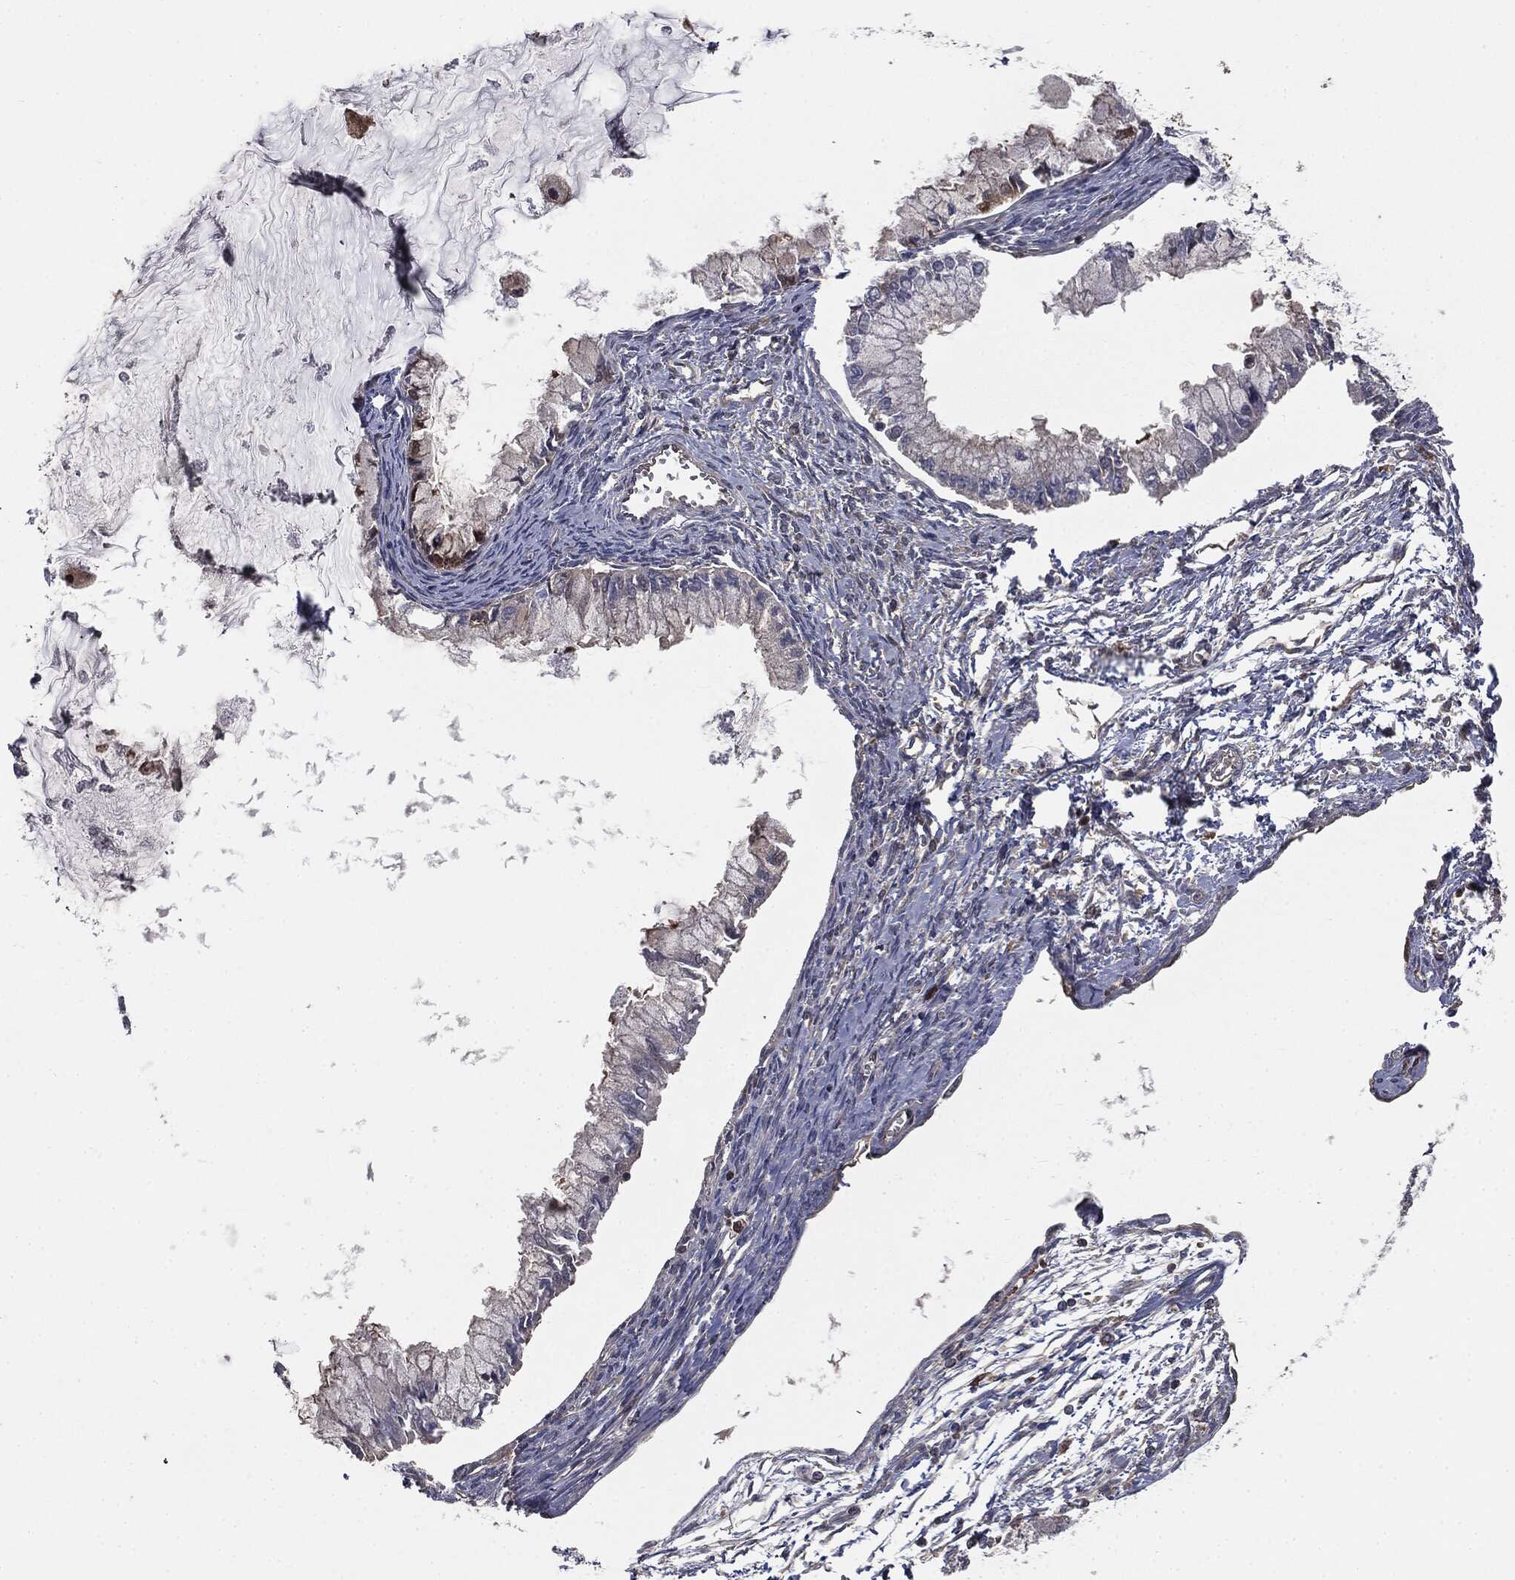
{"staining": {"intensity": "negative", "quantity": "none", "location": "none"}, "tissue": "ovarian cancer", "cell_type": "Tumor cells", "image_type": "cancer", "snomed": [{"axis": "morphology", "description": "Cystadenocarcinoma, mucinous, NOS"}, {"axis": "topography", "description": "Ovary"}], "caption": "Immunohistochemical staining of ovarian cancer (mucinous cystadenocarcinoma) shows no significant positivity in tumor cells.", "gene": "GNB5", "patient": {"sex": "female", "age": 34}}